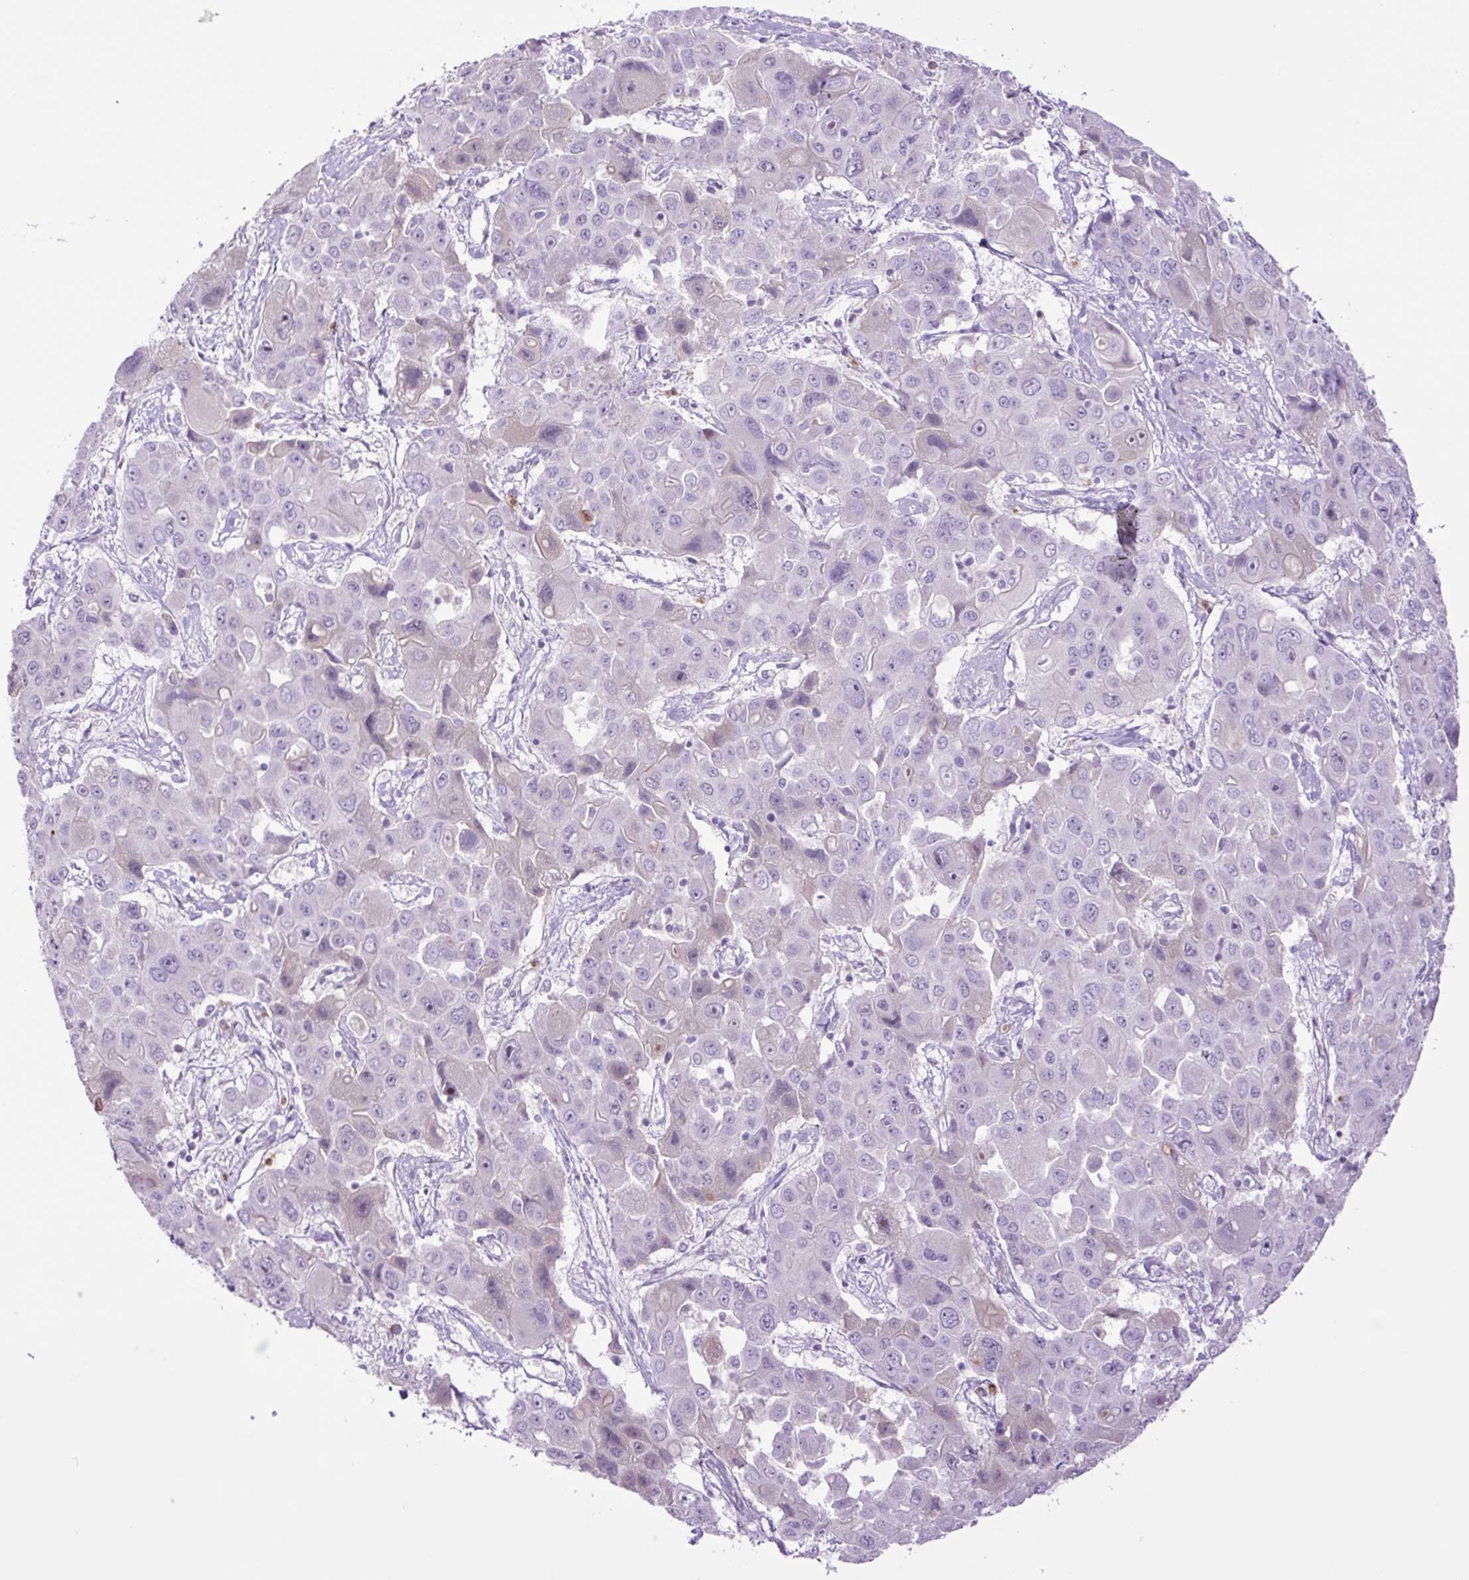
{"staining": {"intensity": "negative", "quantity": "none", "location": "none"}, "tissue": "liver cancer", "cell_type": "Tumor cells", "image_type": "cancer", "snomed": [{"axis": "morphology", "description": "Cholangiocarcinoma"}, {"axis": "topography", "description": "Liver"}], "caption": "The histopathology image exhibits no significant expression in tumor cells of liver cancer (cholangiocarcinoma).", "gene": "MFSD3", "patient": {"sex": "male", "age": 67}}